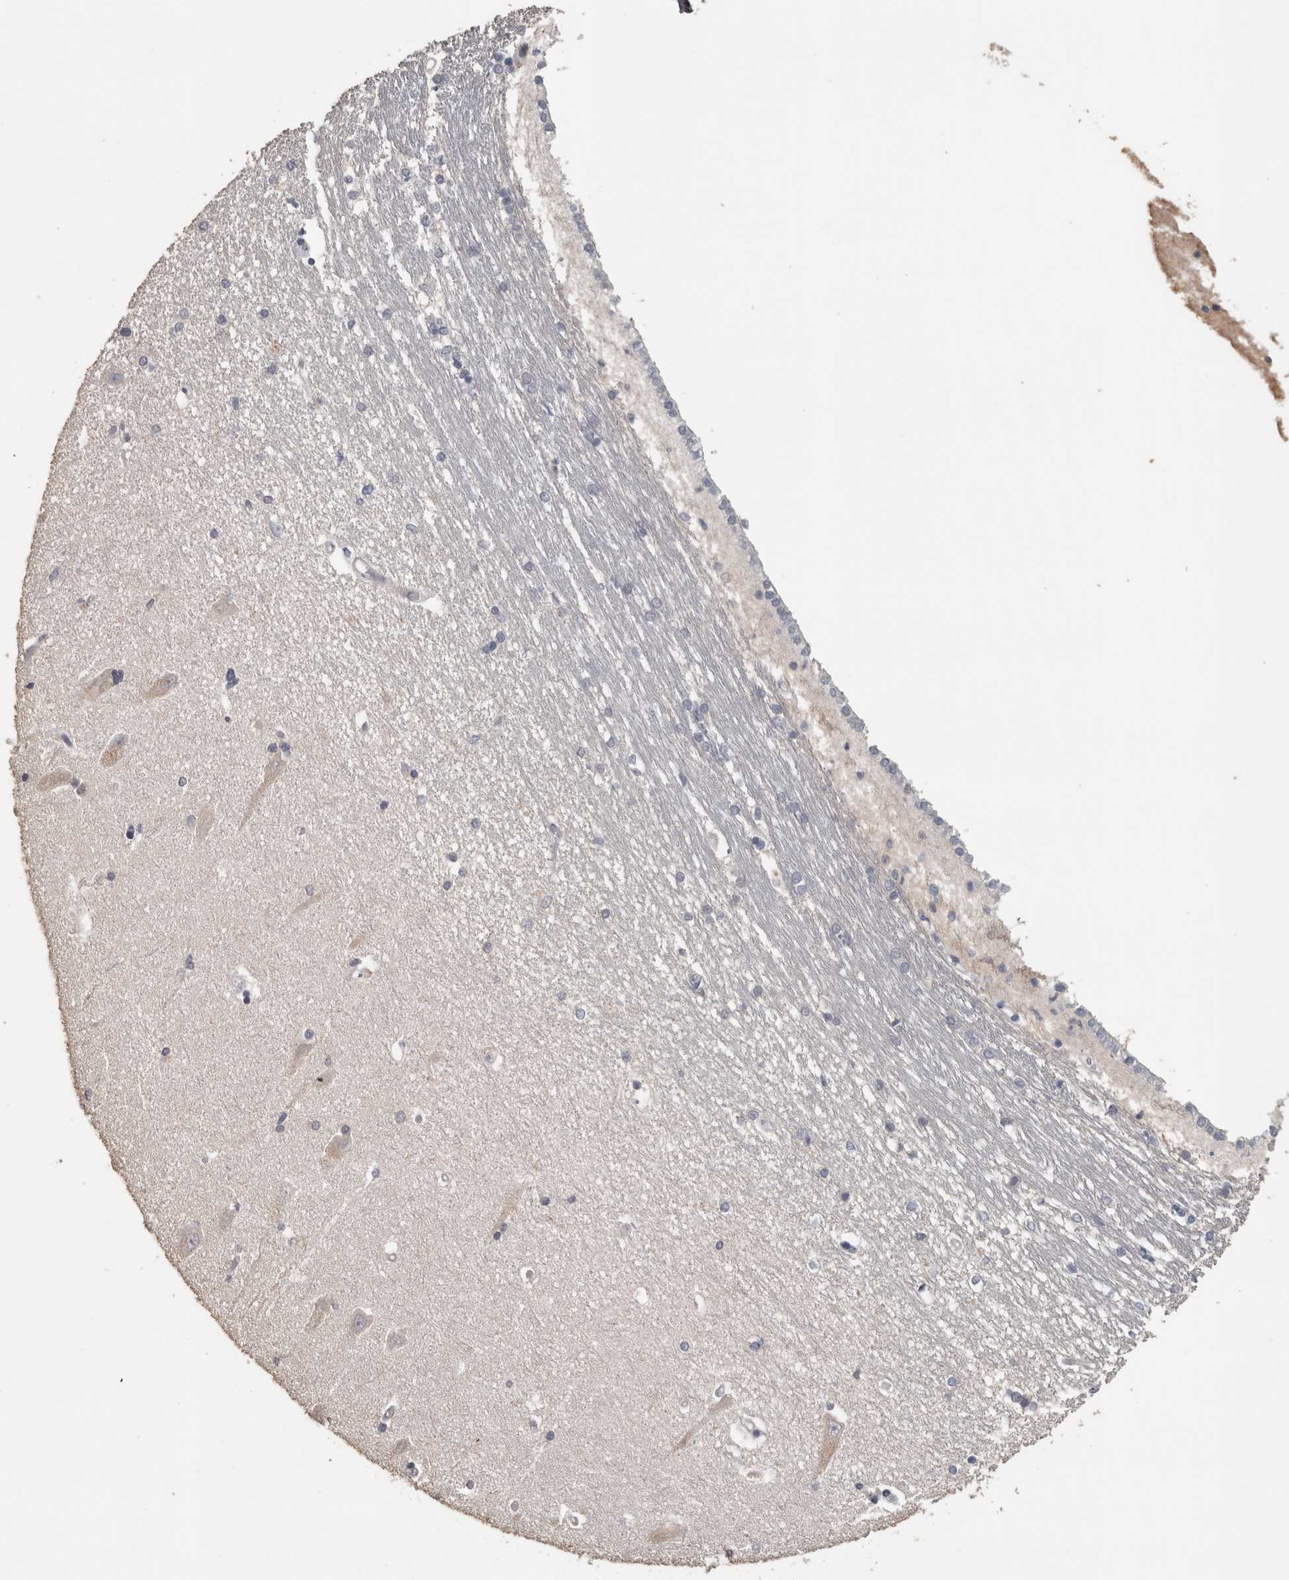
{"staining": {"intensity": "weak", "quantity": "<25%", "location": "cytoplasmic/membranous"}, "tissue": "hippocampus", "cell_type": "Glial cells", "image_type": "normal", "snomed": [{"axis": "morphology", "description": "Normal tissue, NOS"}, {"axis": "topography", "description": "Hippocampus"}], "caption": "The image reveals no staining of glial cells in unremarkable hippocampus. (Brightfield microscopy of DAB immunohistochemistry at high magnification).", "gene": "NECAB1", "patient": {"sex": "male", "age": 45}}